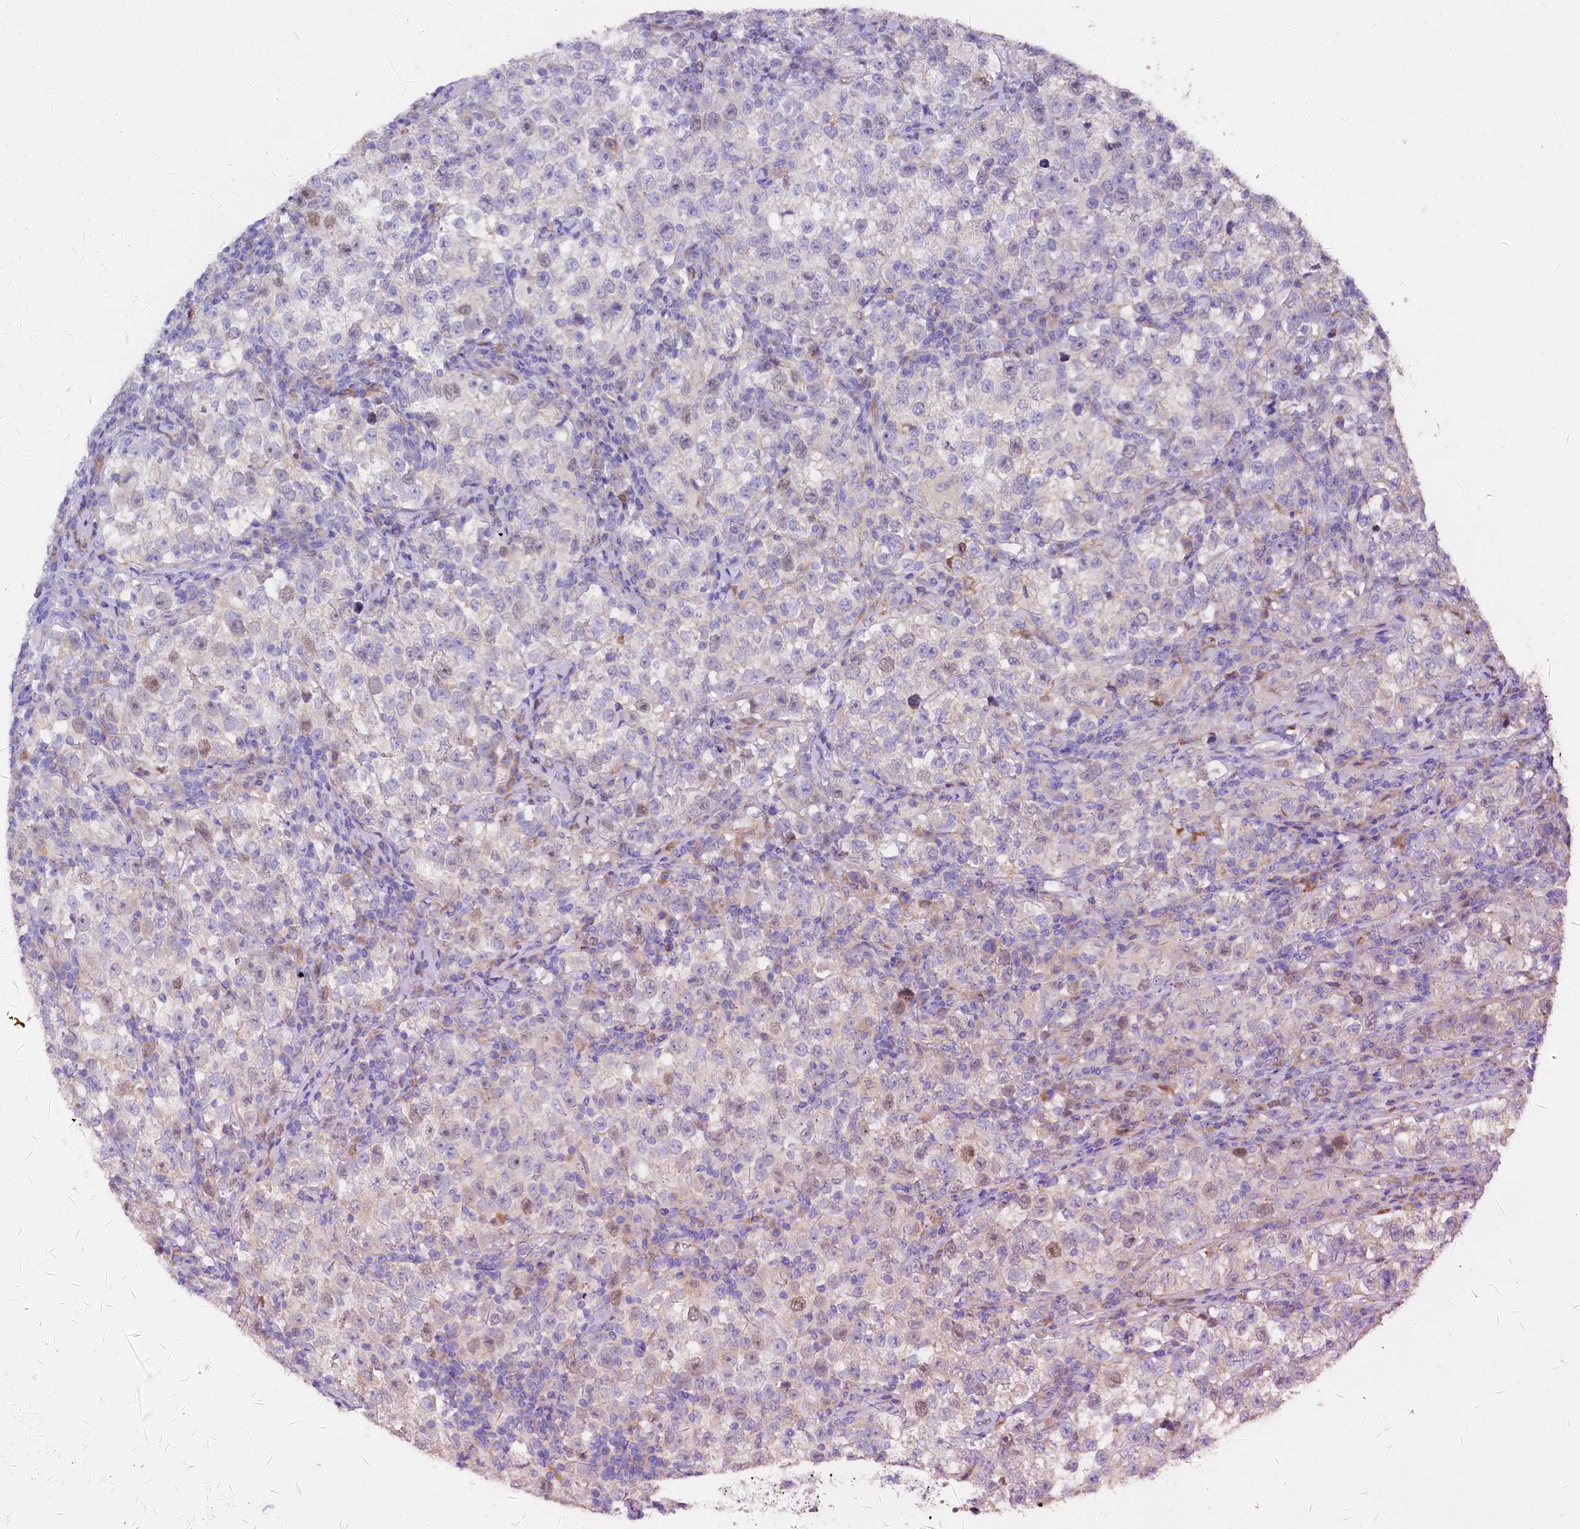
{"staining": {"intensity": "weak", "quantity": "<25%", "location": "nuclear"}, "tissue": "testis cancer", "cell_type": "Tumor cells", "image_type": "cancer", "snomed": [{"axis": "morphology", "description": "Normal tissue, NOS"}, {"axis": "morphology", "description": "Seminoma, NOS"}, {"axis": "topography", "description": "Testis"}], "caption": "Photomicrograph shows no significant protein expression in tumor cells of testis seminoma.", "gene": "WNT8A", "patient": {"sex": "male", "age": 43}}